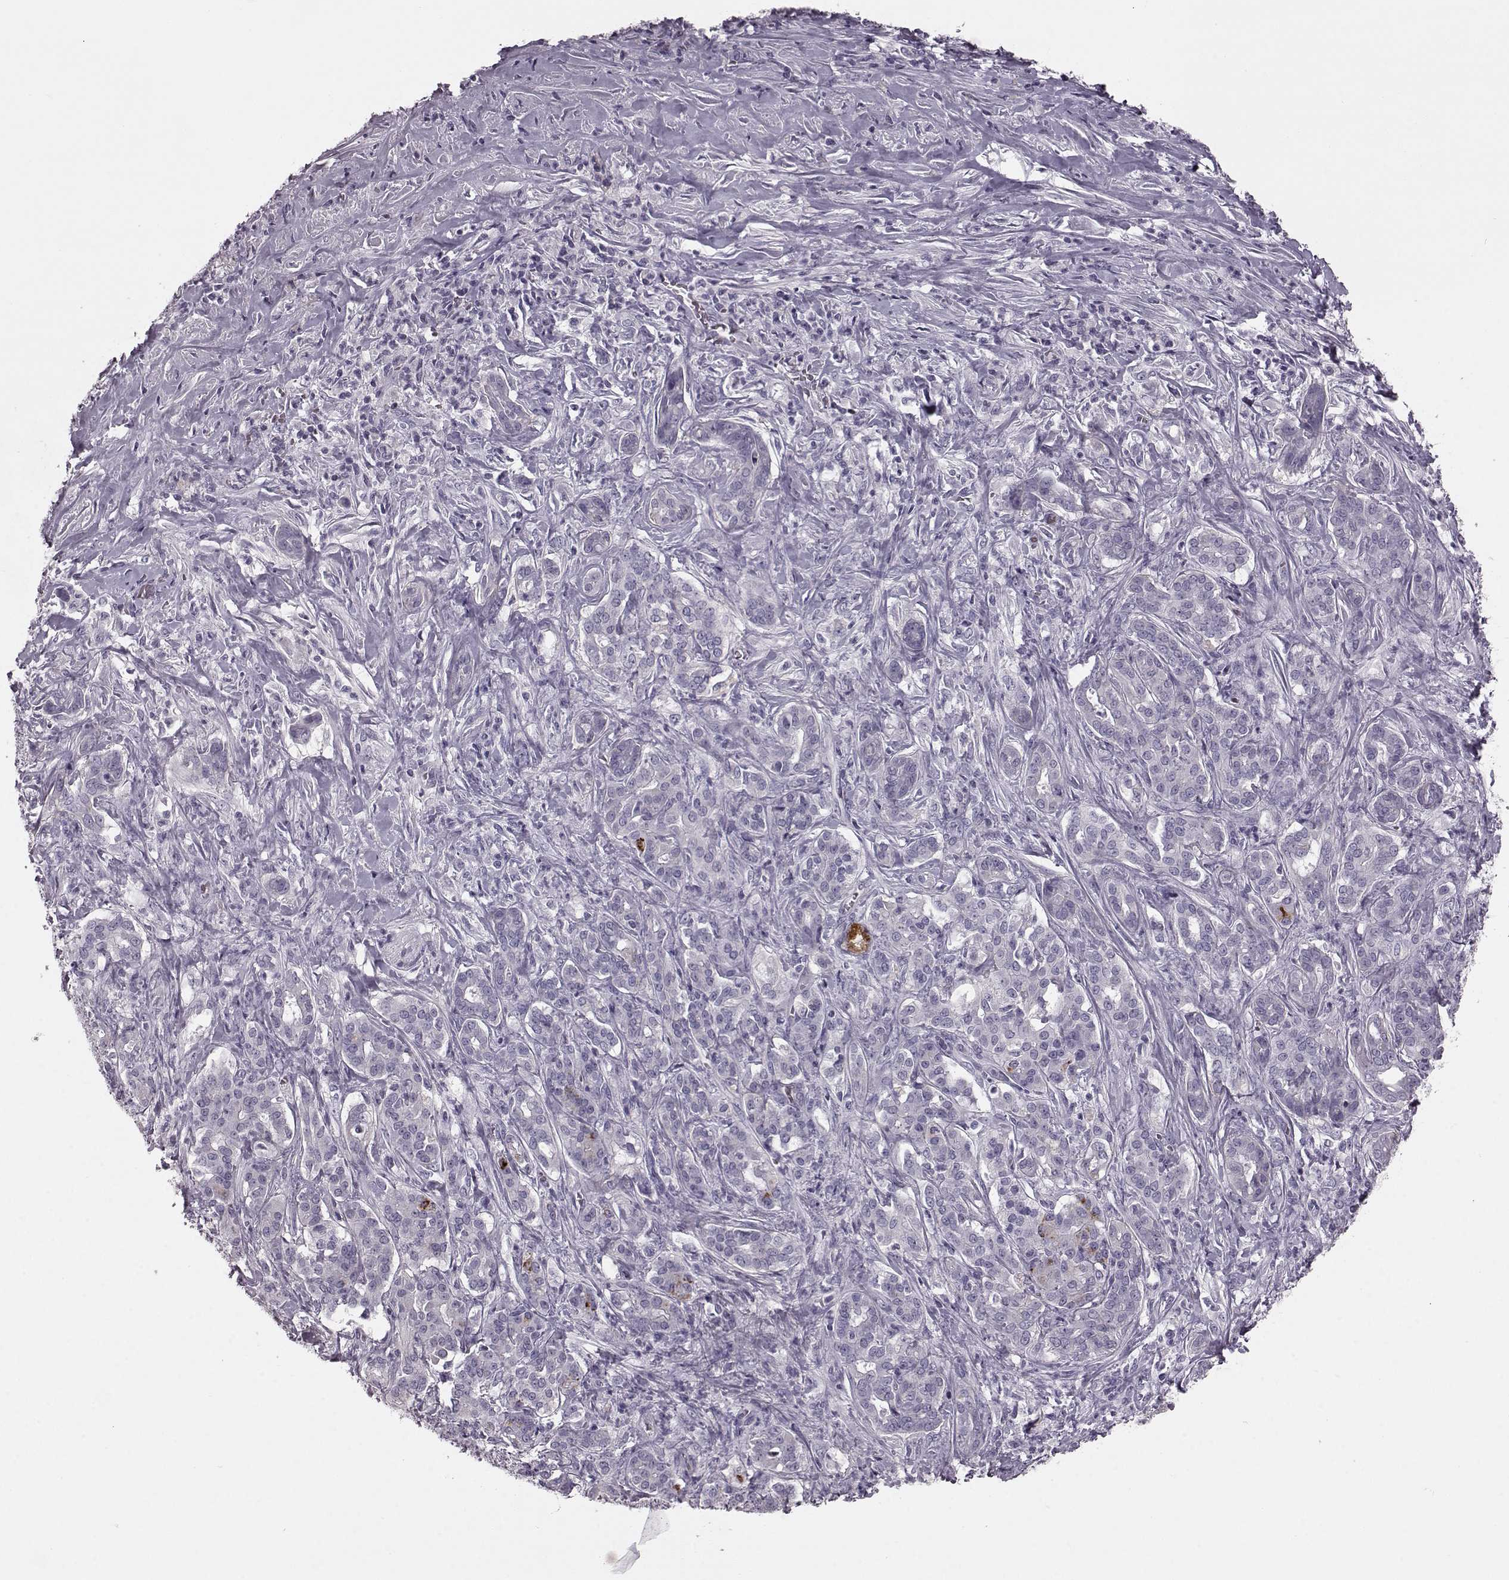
{"staining": {"intensity": "negative", "quantity": "none", "location": "none"}, "tissue": "pancreatic cancer", "cell_type": "Tumor cells", "image_type": "cancer", "snomed": [{"axis": "morphology", "description": "Normal tissue, NOS"}, {"axis": "morphology", "description": "Inflammation, NOS"}, {"axis": "morphology", "description": "Adenocarcinoma, NOS"}, {"axis": "topography", "description": "Pancreas"}], "caption": "Immunohistochemistry image of neoplastic tissue: pancreatic cancer stained with DAB demonstrates no significant protein positivity in tumor cells.", "gene": "CRYBA2", "patient": {"sex": "male", "age": 57}}